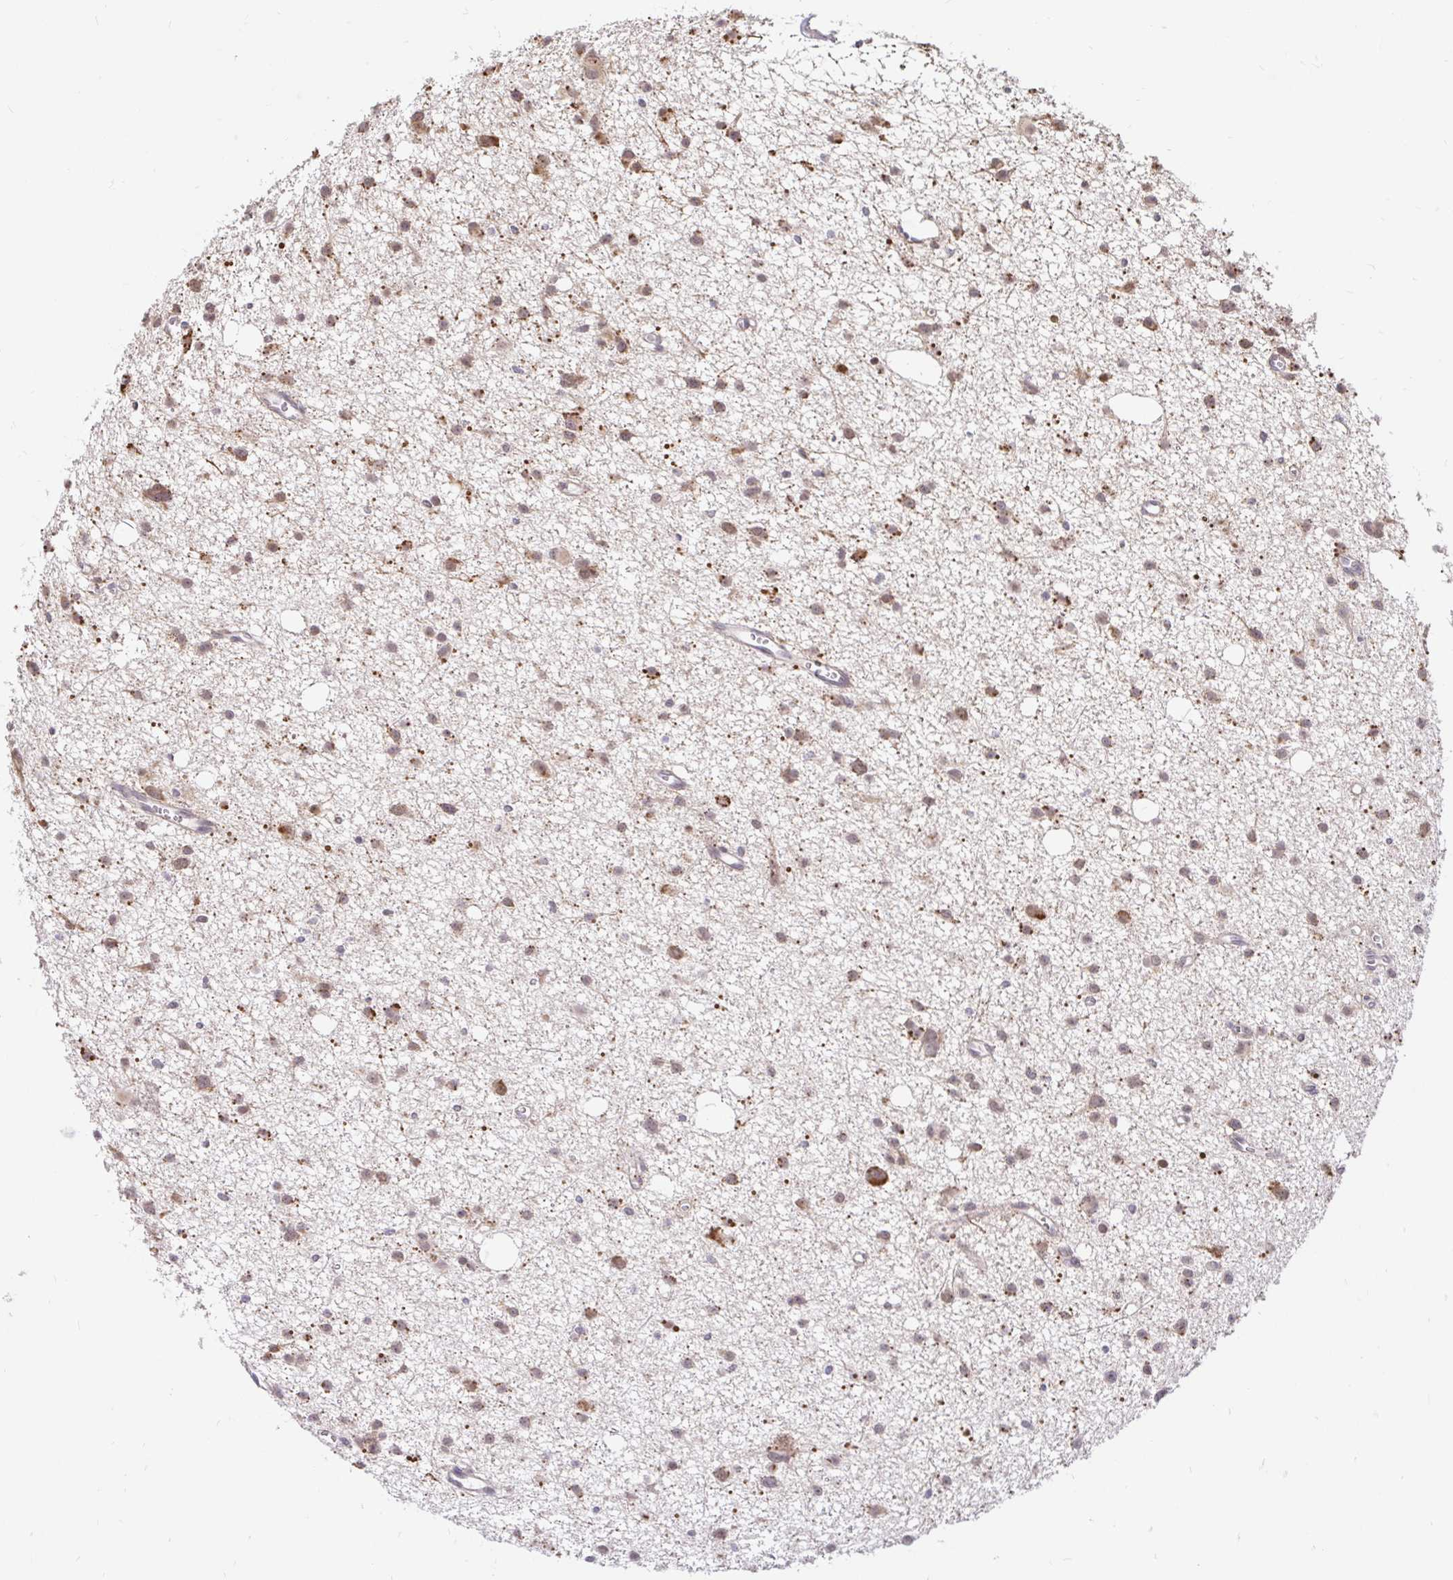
{"staining": {"intensity": "strong", "quantity": ">75%", "location": "cytoplasmic/membranous"}, "tissue": "glioma", "cell_type": "Tumor cells", "image_type": "cancer", "snomed": [{"axis": "morphology", "description": "Glioma, malignant, High grade"}, {"axis": "topography", "description": "Brain"}], "caption": "Glioma stained for a protein reveals strong cytoplasmic/membranous positivity in tumor cells.", "gene": "TIMM50", "patient": {"sex": "male", "age": 23}}